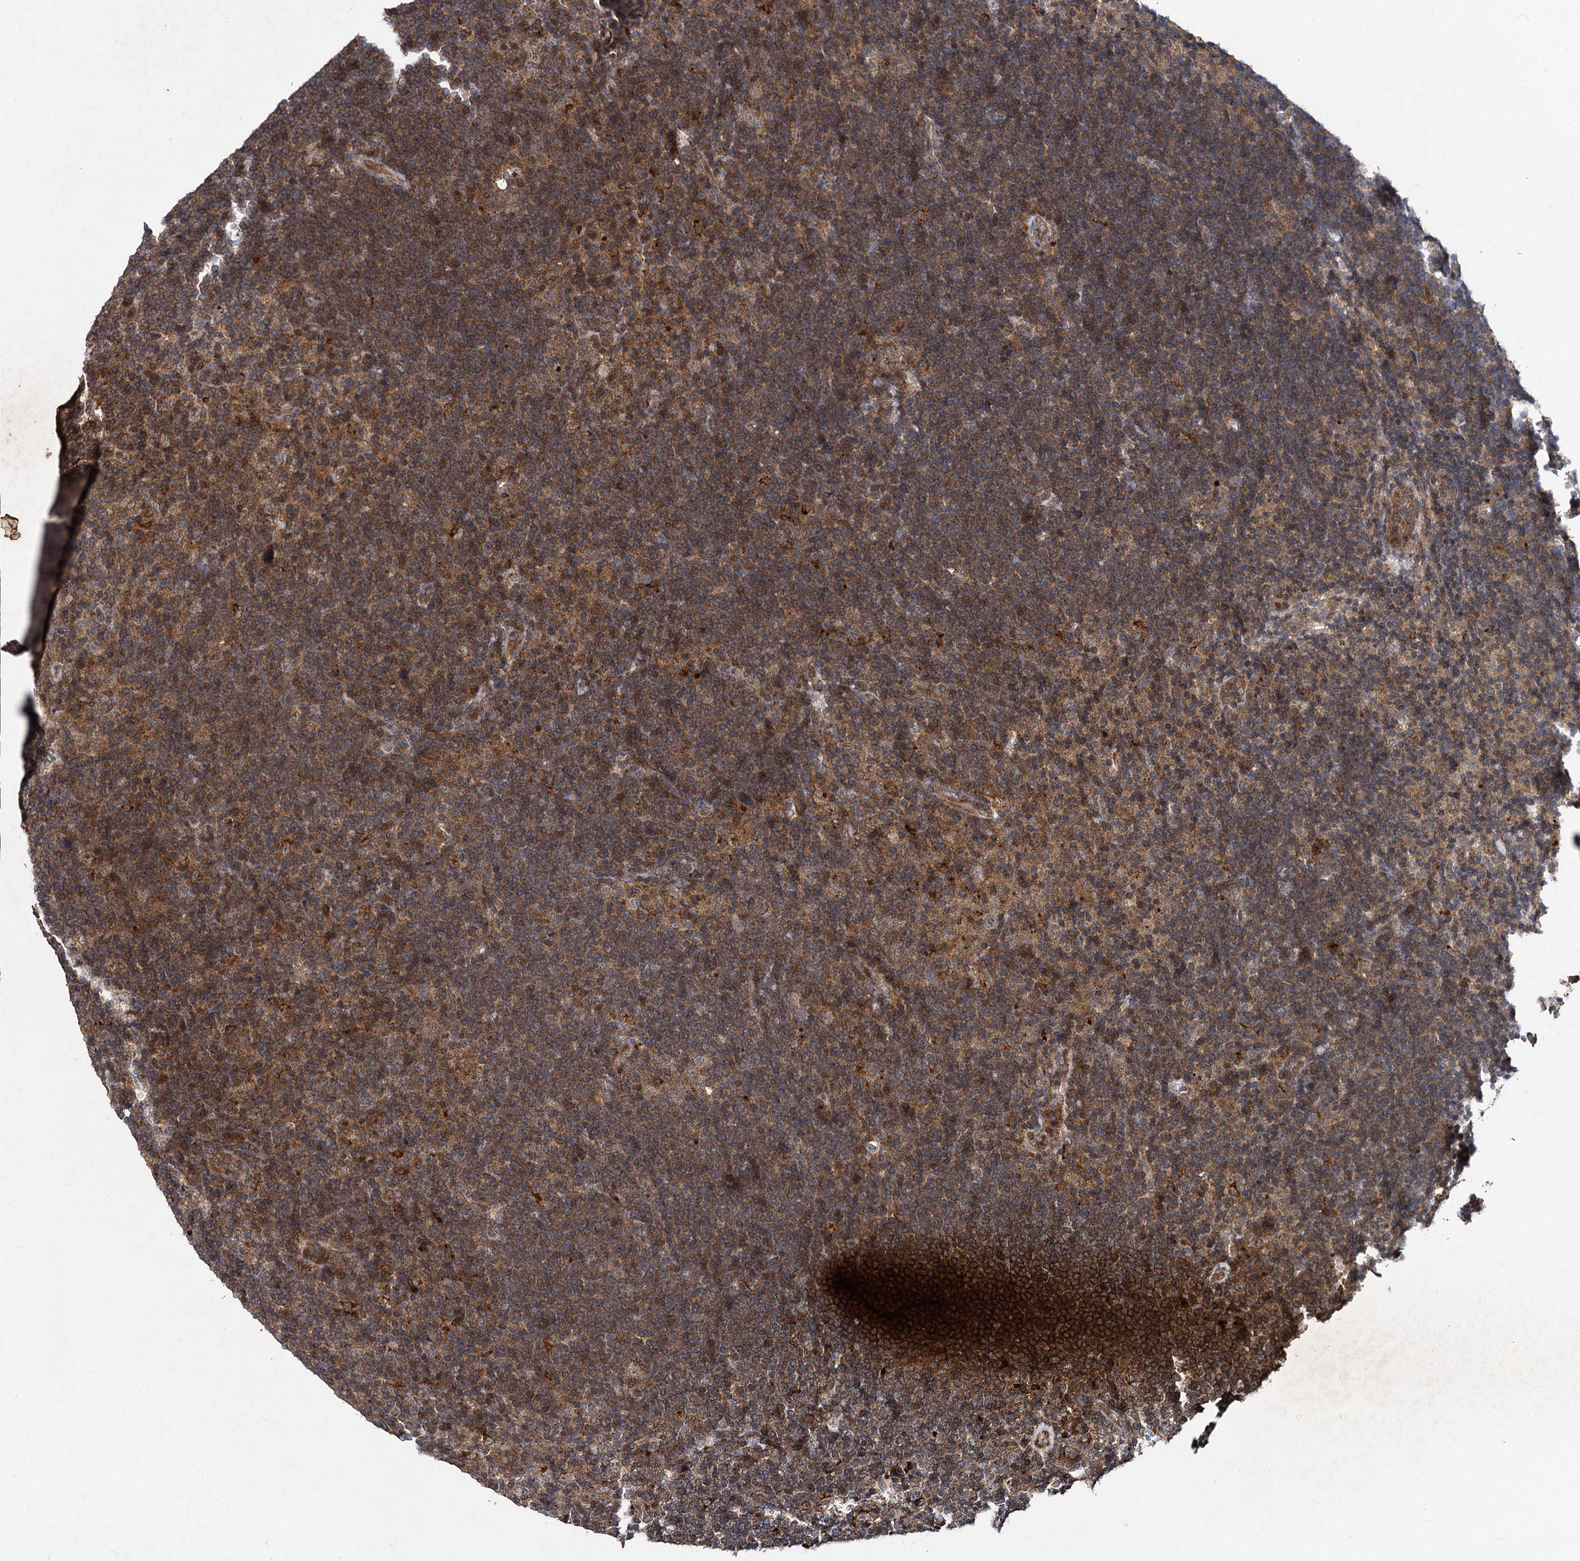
{"staining": {"intensity": "weak", "quantity": ">75%", "location": "cytoplasmic/membranous"}, "tissue": "lymphoma", "cell_type": "Tumor cells", "image_type": "cancer", "snomed": [{"axis": "morphology", "description": "Hodgkin's disease, NOS"}, {"axis": "topography", "description": "Lymph node"}], "caption": "Immunohistochemical staining of human lymphoma displays low levels of weak cytoplasmic/membranous staining in about >75% of tumor cells.", "gene": "BCL2L2", "patient": {"sex": "female", "age": 57}}